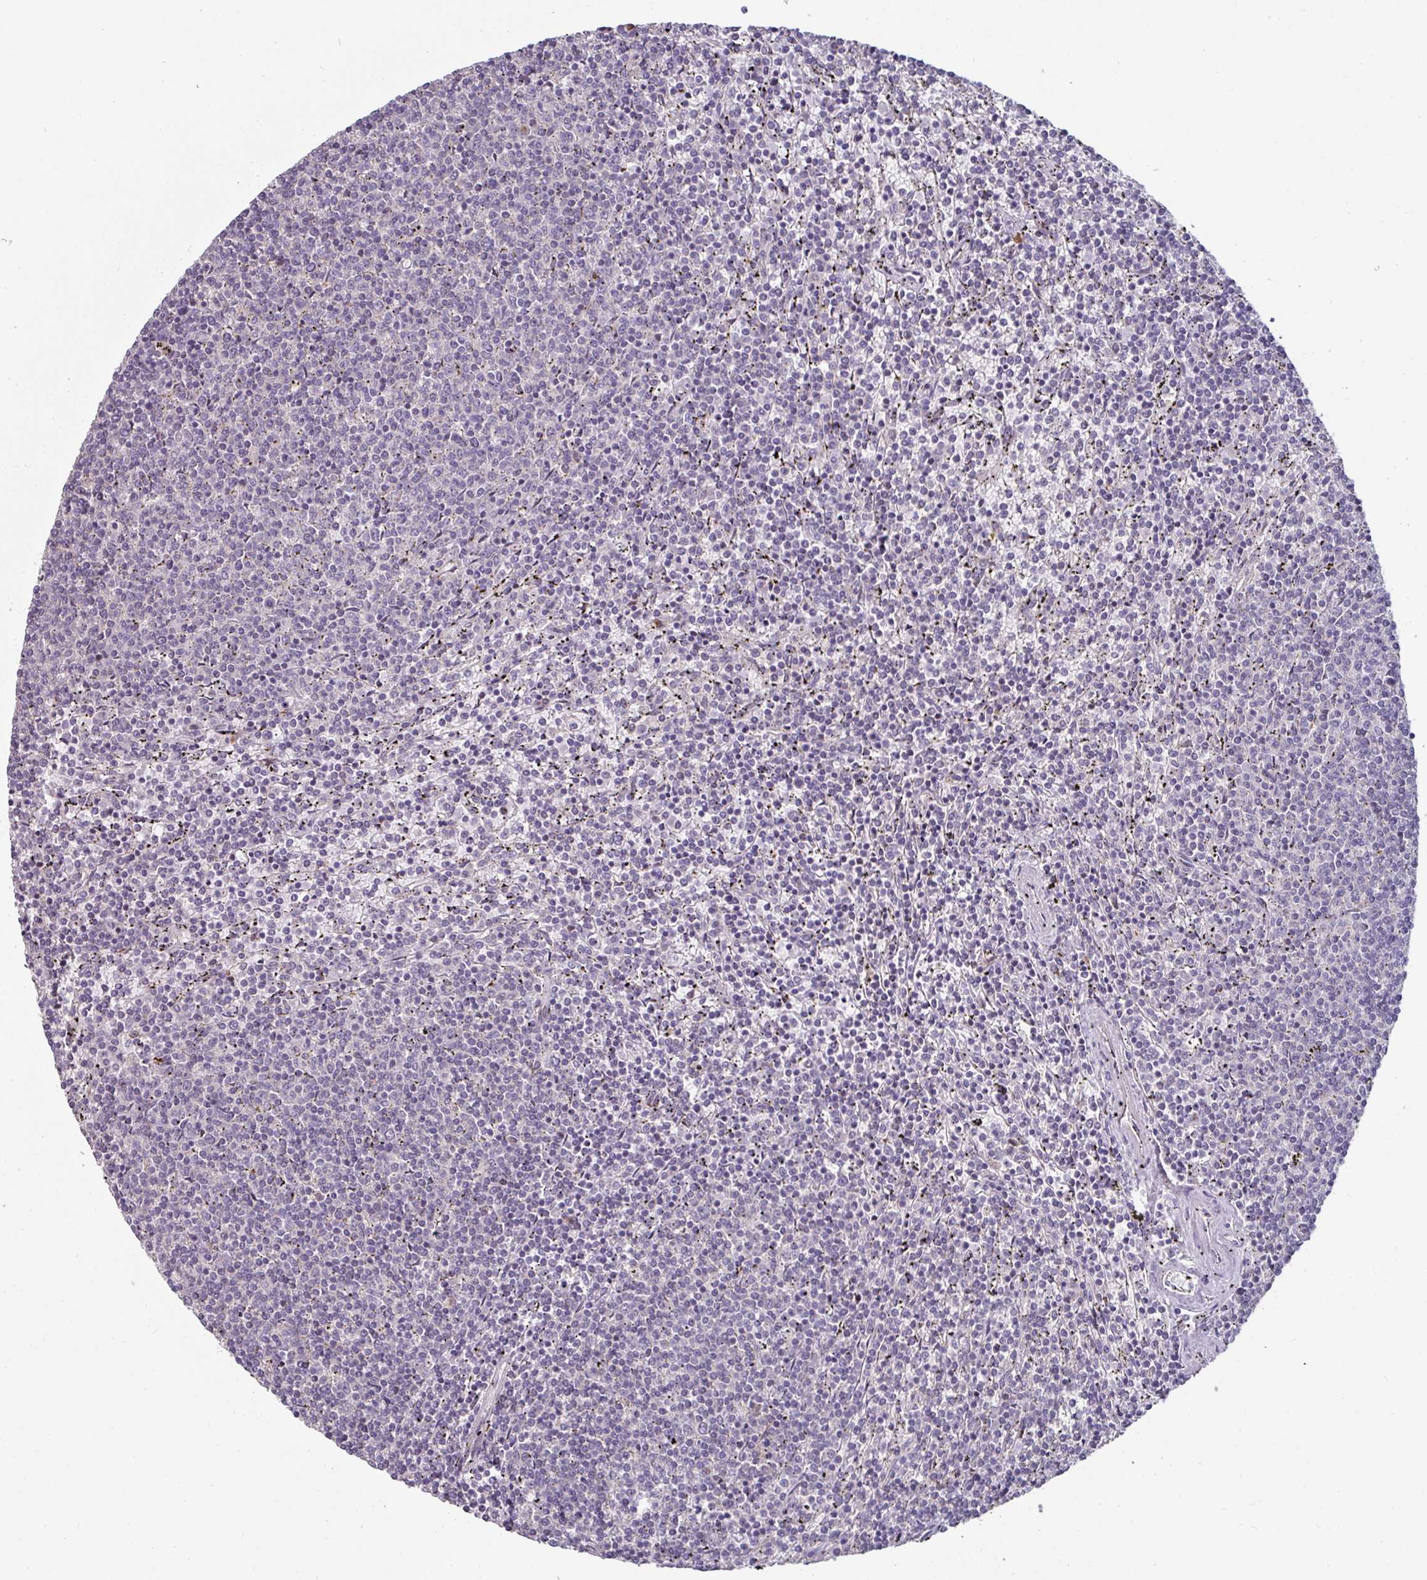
{"staining": {"intensity": "negative", "quantity": "none", "location": "none"}, "tissue": "lymphoma", "cell_type": "Tumor cells", "image_type": "cancer", "snomed": [{"axis": "morphology", "description": "Malignant lymphoma, non-Hodgkin's type, Low grade"}, {"axis": "topography", "description": "Spleen"}], "caption": "Immunohistochemistry (IHC) of lymphoma demonstrates no staining in tumor cells. Brightfield microscopy of immunohistochemistry stained with DAB (3,3'-diaminobenzidine) (brown) and hematoxylin (blue), captured at high magnification.", "gene": "SWSAP1", "patient": {"sex": "female", "age": 50}}